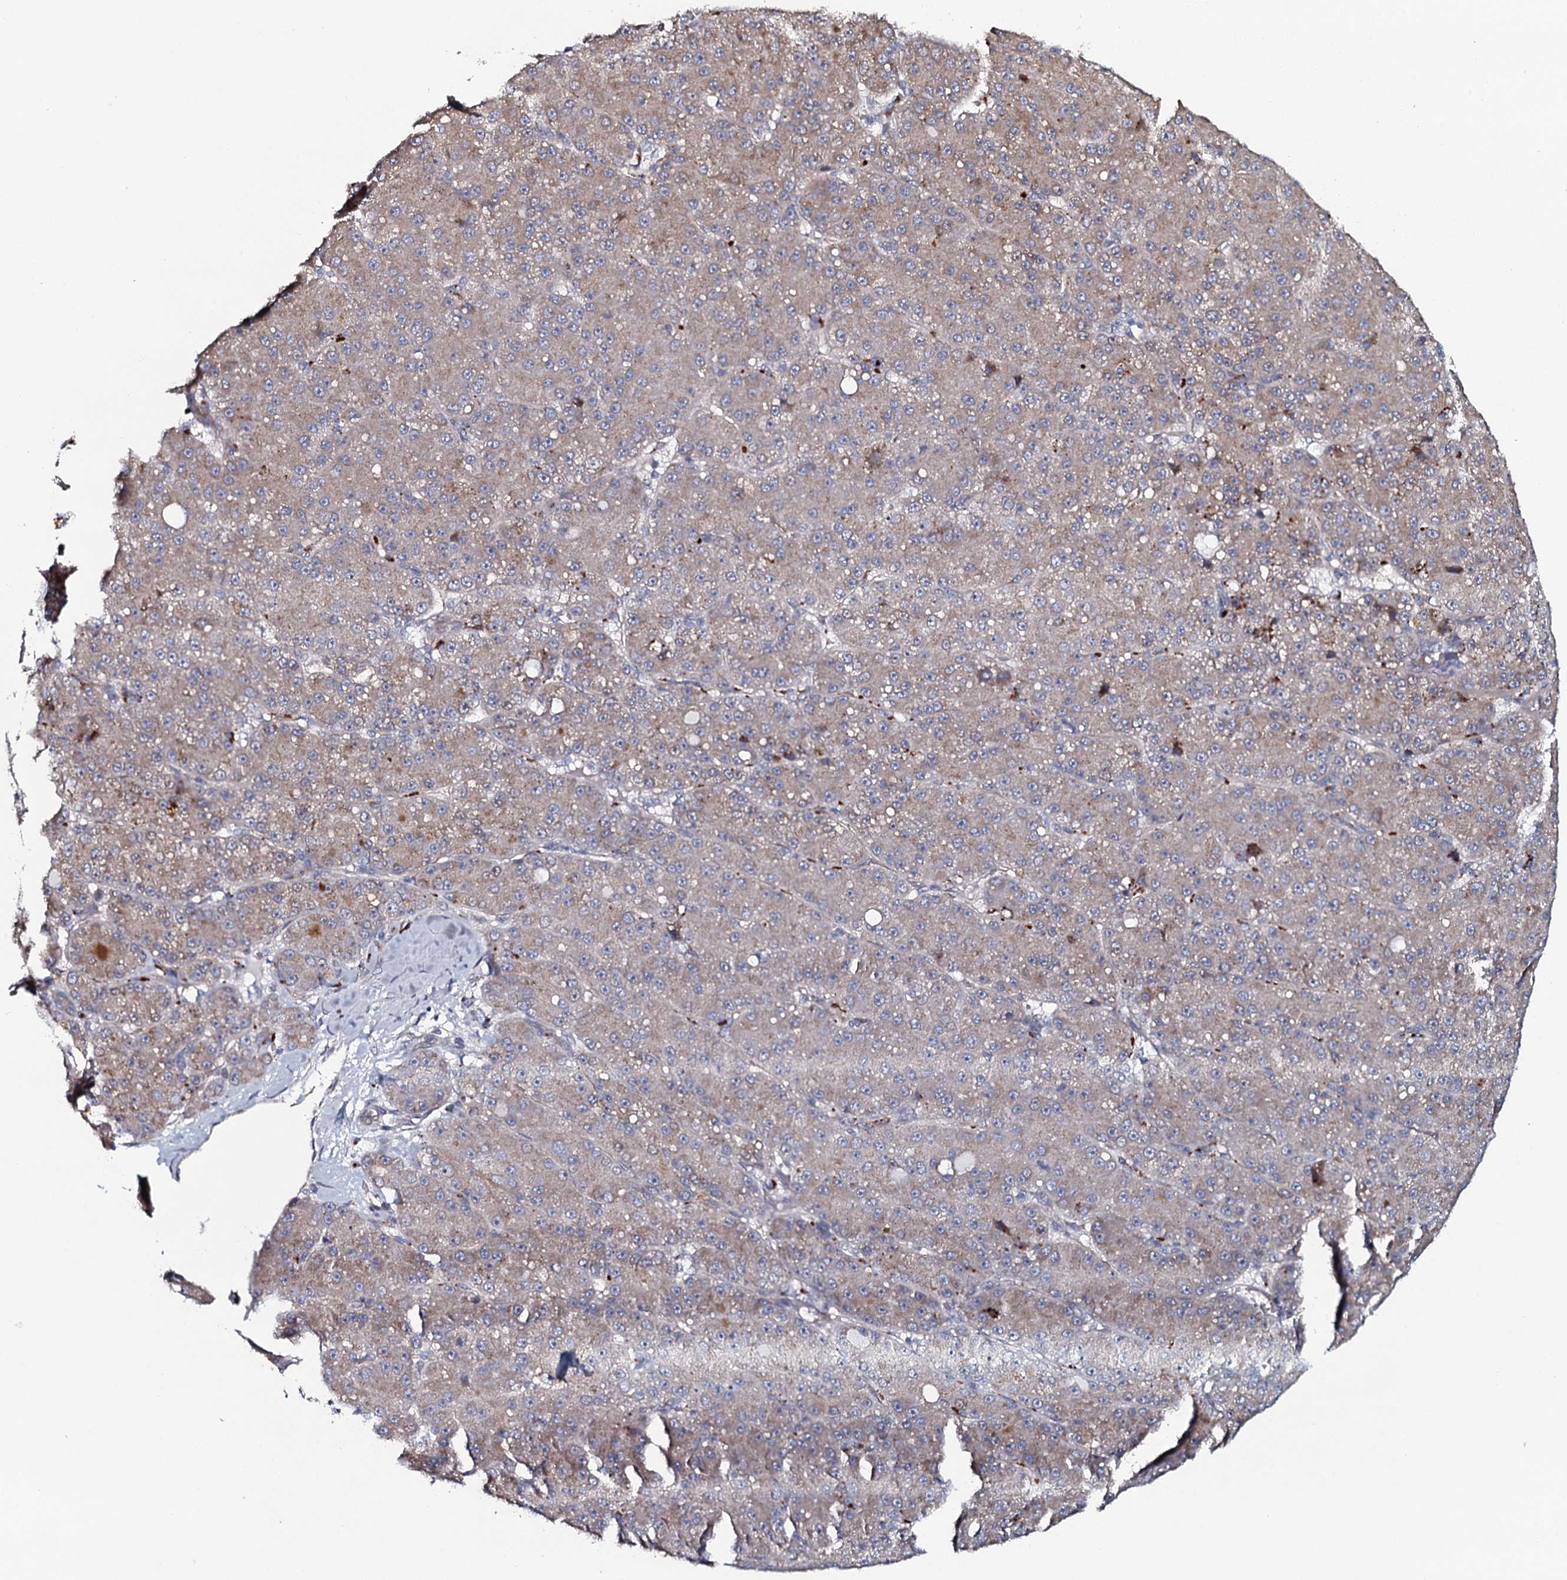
{"staining": {"intensity": "weak", "quantity": ">75%", "location": "cytoplasmic/membranous"}, "tissue": "liver cancer", "cell_type": "Tumor cells", "image_type": "cancer", "snomed": [{"axis": "morphology", "description": "Carcinoma, Hepatocellular, NOS"}, {"axis": "topography", "description": "Liver"}], "caption": "Immunohistochemical staining of human liver hepatocellular carcinoma exhibits low levels of weak cytoplasmic/membranous protein staining in approximately >75% of tumor cells.", "gene": "KCTD4", "patient": {"sex": "male", "age": 67}}